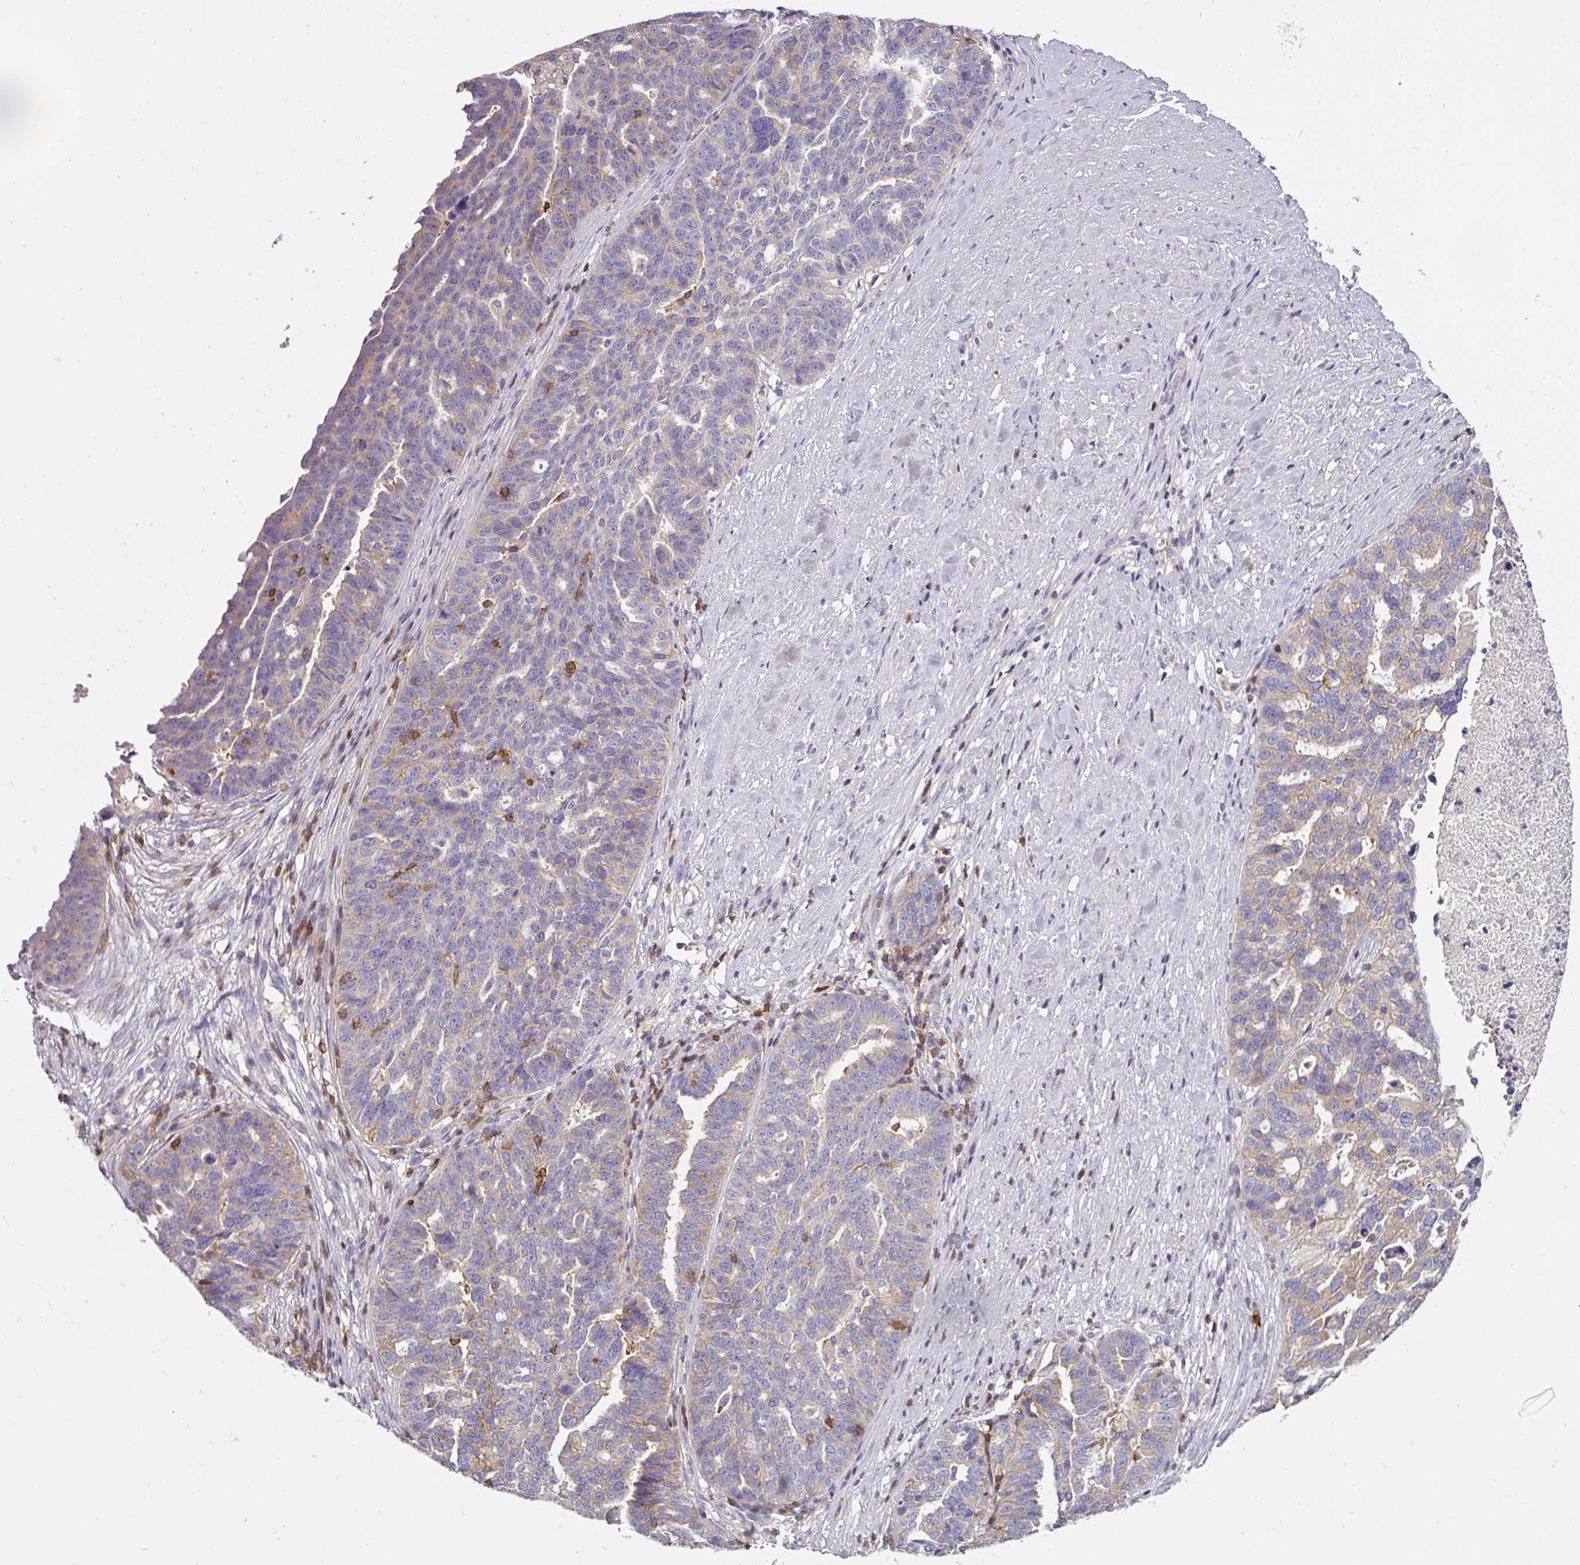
{"staining": {"intensity": "weak", "quantity": "<25%", "location": "cytoplasmic/membranous"}, "tissue": "ovarian cancer", "cell_type": "Tumor cells", "image_type": "cancer", "snomed": [{"axis": "morphology", "description": "Cystadenocarcinoma, serous, NOS"}, {"axis": "topography", "description": "Ovary"}], "caption": "DAB (3,3'-diaminobenzidine) immunohistochemical staining of human ovarian serous cystadenocarcinoma reveals no significant staining in tumor cells.", "gene": "CD3G", "patient": {"sex": "female", "age": 59}}